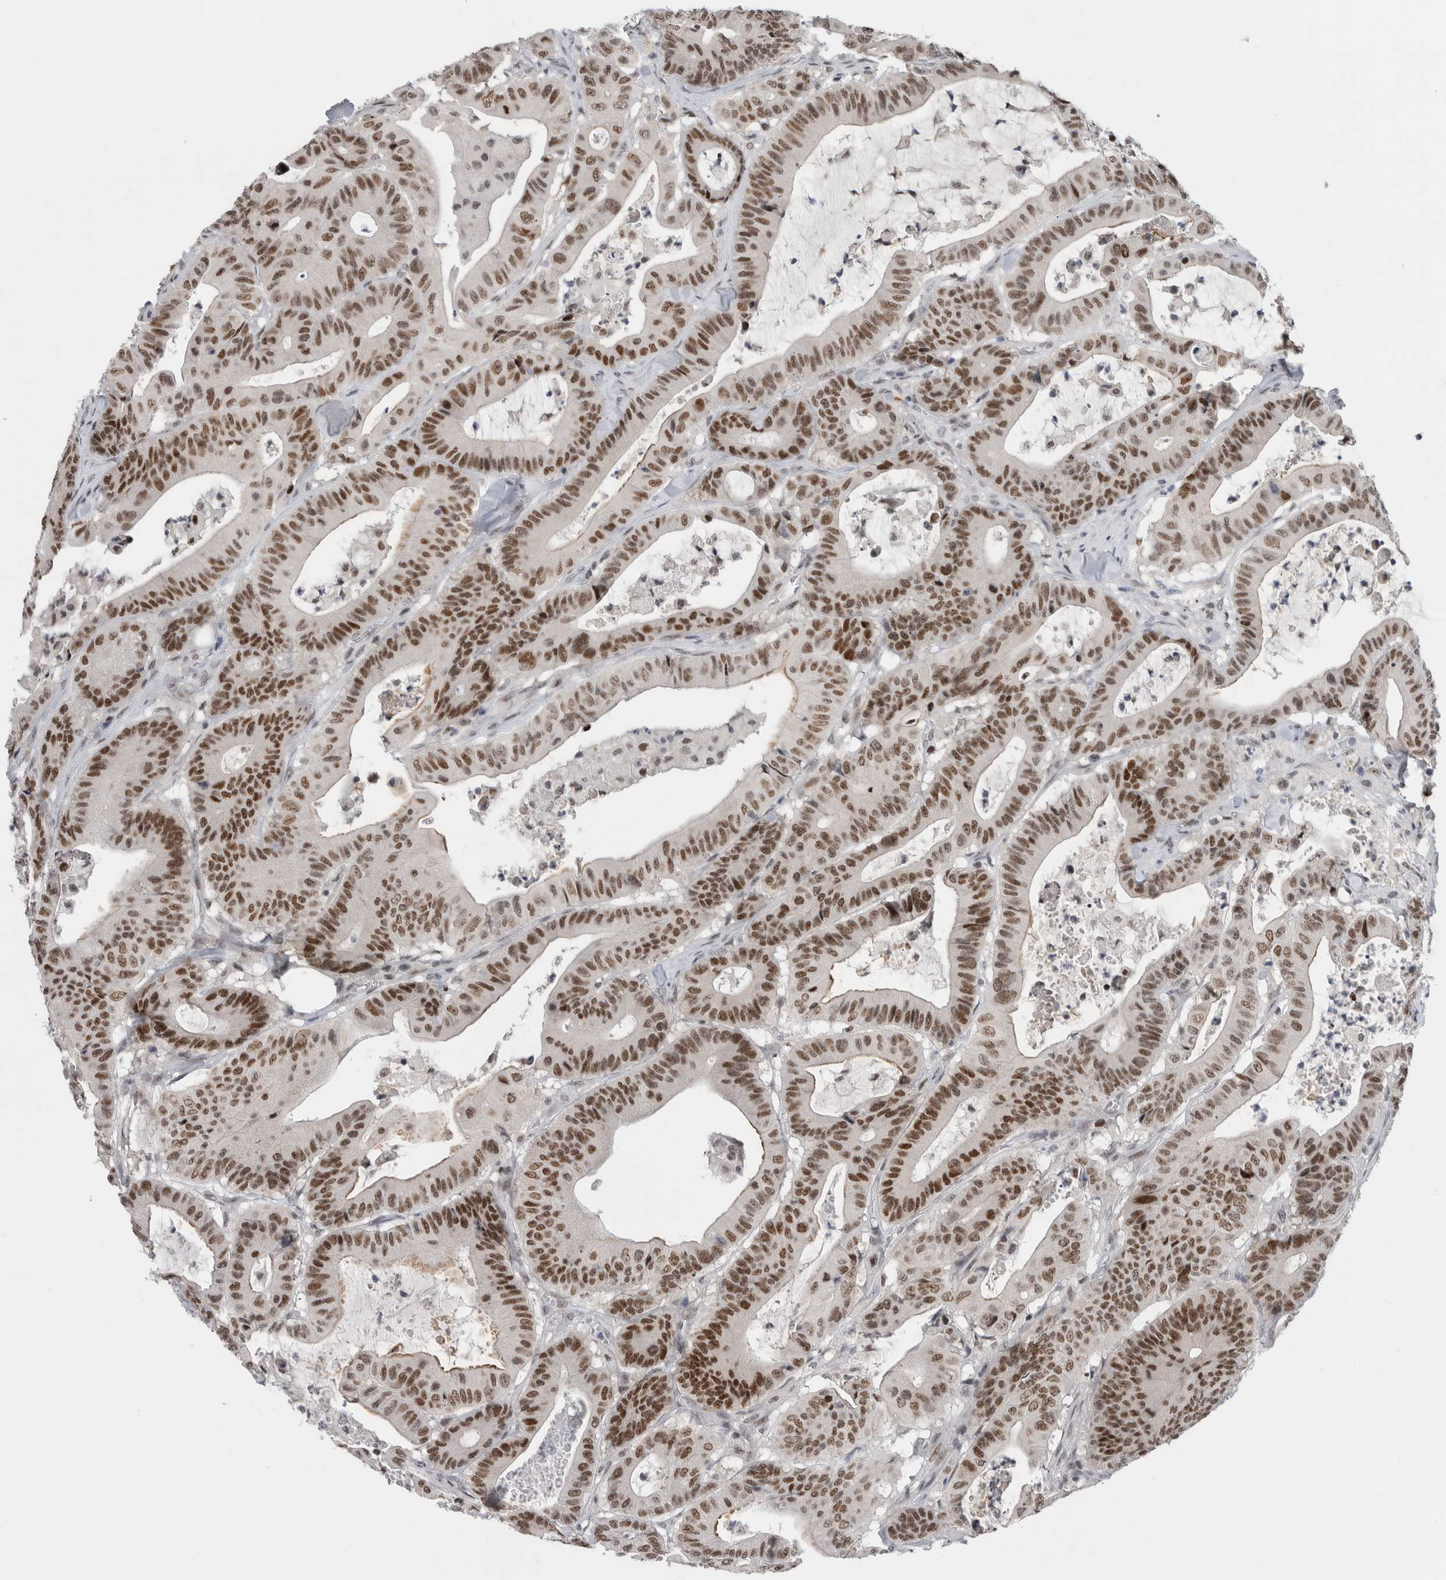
{"staining": {"intensity": "moderate", "quantity": ">75%", "location": "nuclear"}, "tissue": "colorectal cancer", "cell_type": "Tumor cells", "image_type": "cancer", "snomed": [{"axis": "morphology", "description": "Adenocarcinoma, NOS"}, {"axis": "topography", "description": "Colon"}], "caption": "Colorectal cancer stained for a protein demonstrates moderate nuclear positivity in tumor cells.", "gene": "ZNF521", "patient": {"sex": "female", "age": 84}}